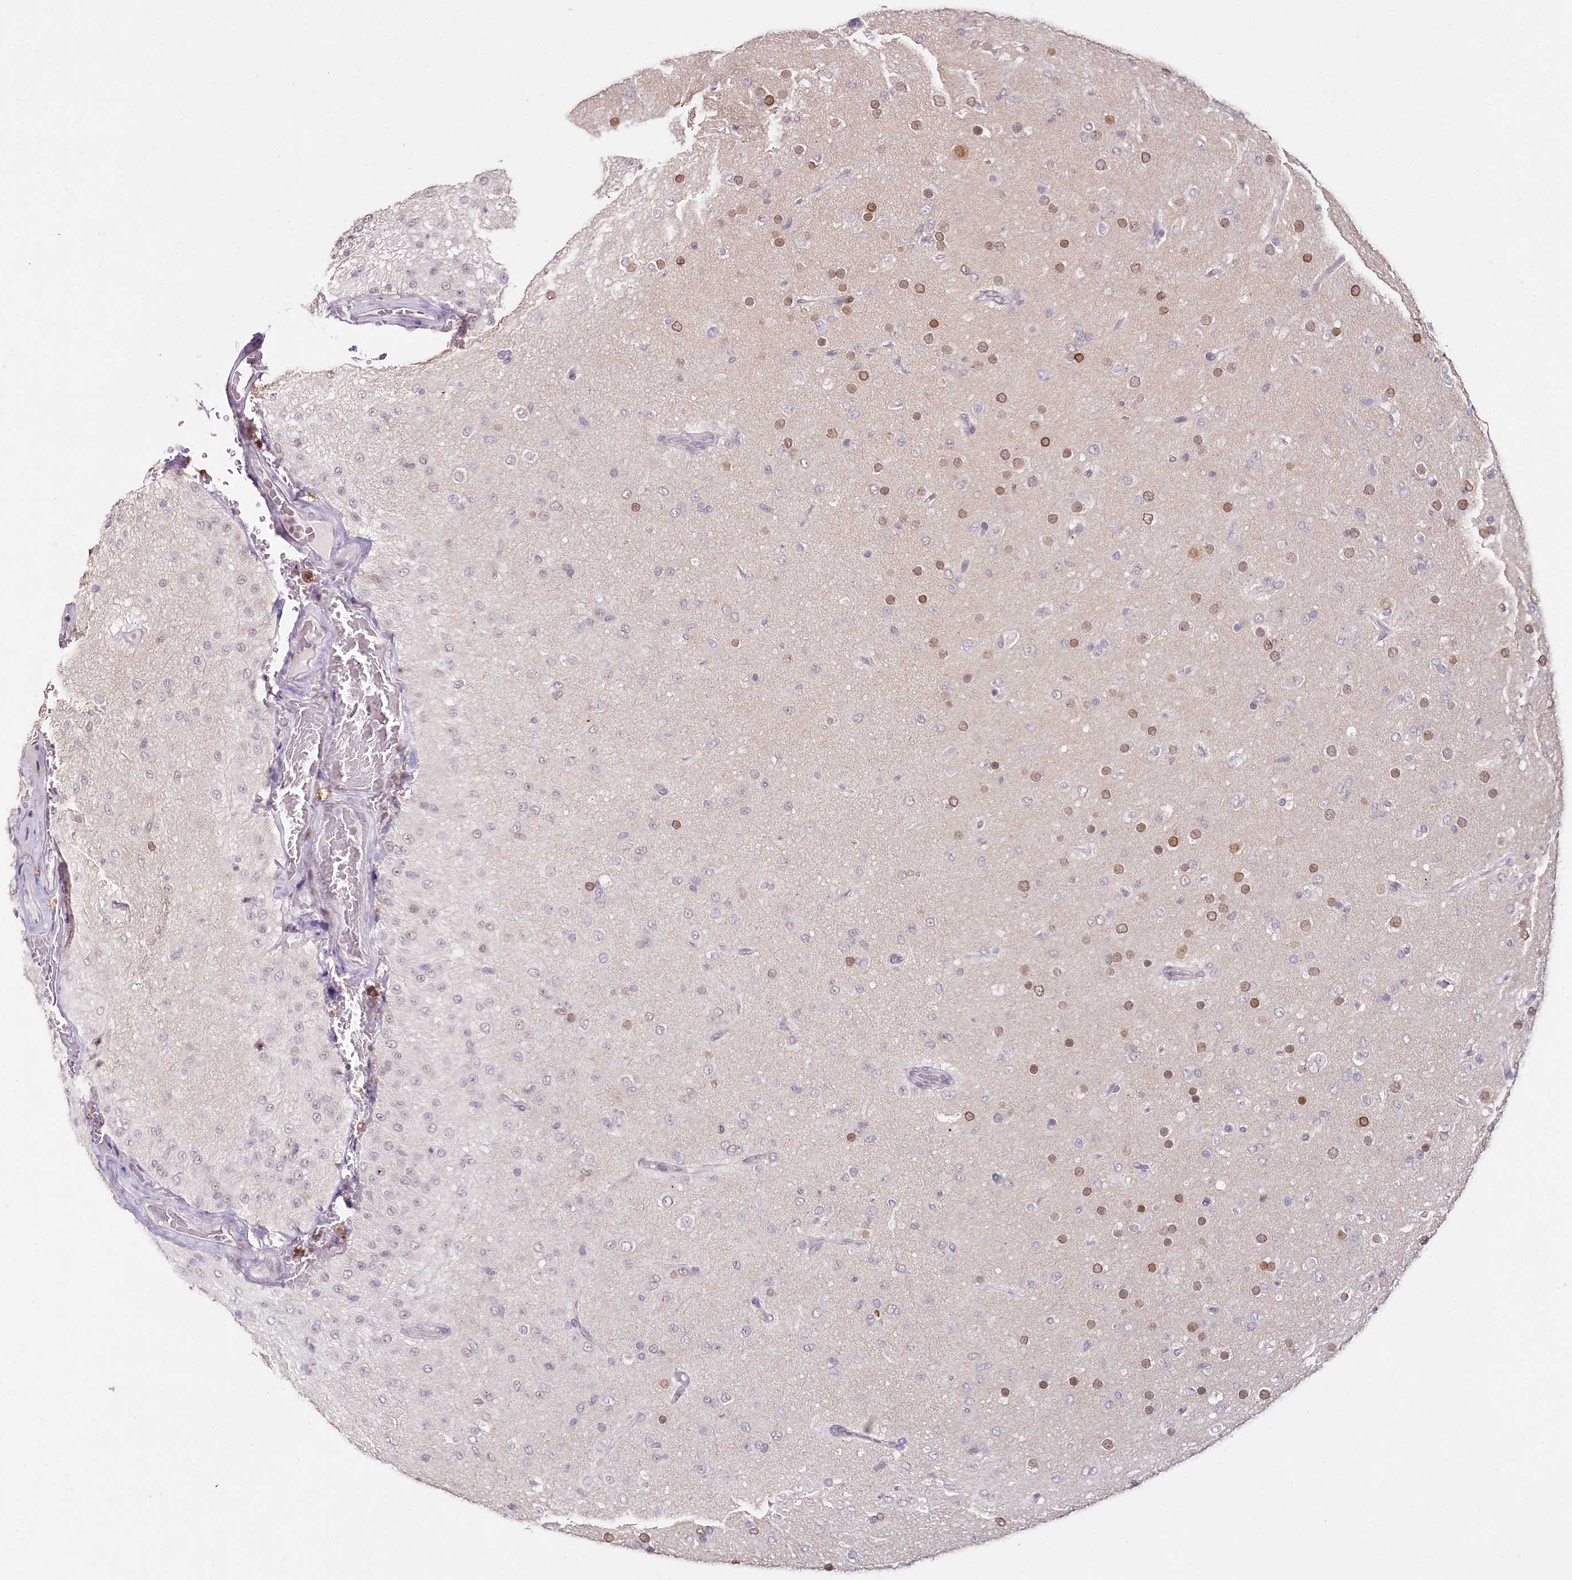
{"staining": {"intensity": "negative", "quantity": "none", "location": "none"}, "tissue": "glioma", "cell_type": "Tumor cells", "image_type": "cancer", "snomed": [{"axis": "morphology", "description": "Glioma, malignant, Low grade"}, {"axis": "topography", "description": "Brain"}], "caption": "IHC micrograph of glioma stained for a protein (brown), which demonstrates no staining in tumor cells. The staining is performed using DAB brown chromogen with nuclei counter-stained in using hematoxylin.", "gene": "HPD", "patient": {"sex": "male", "age": 65}}